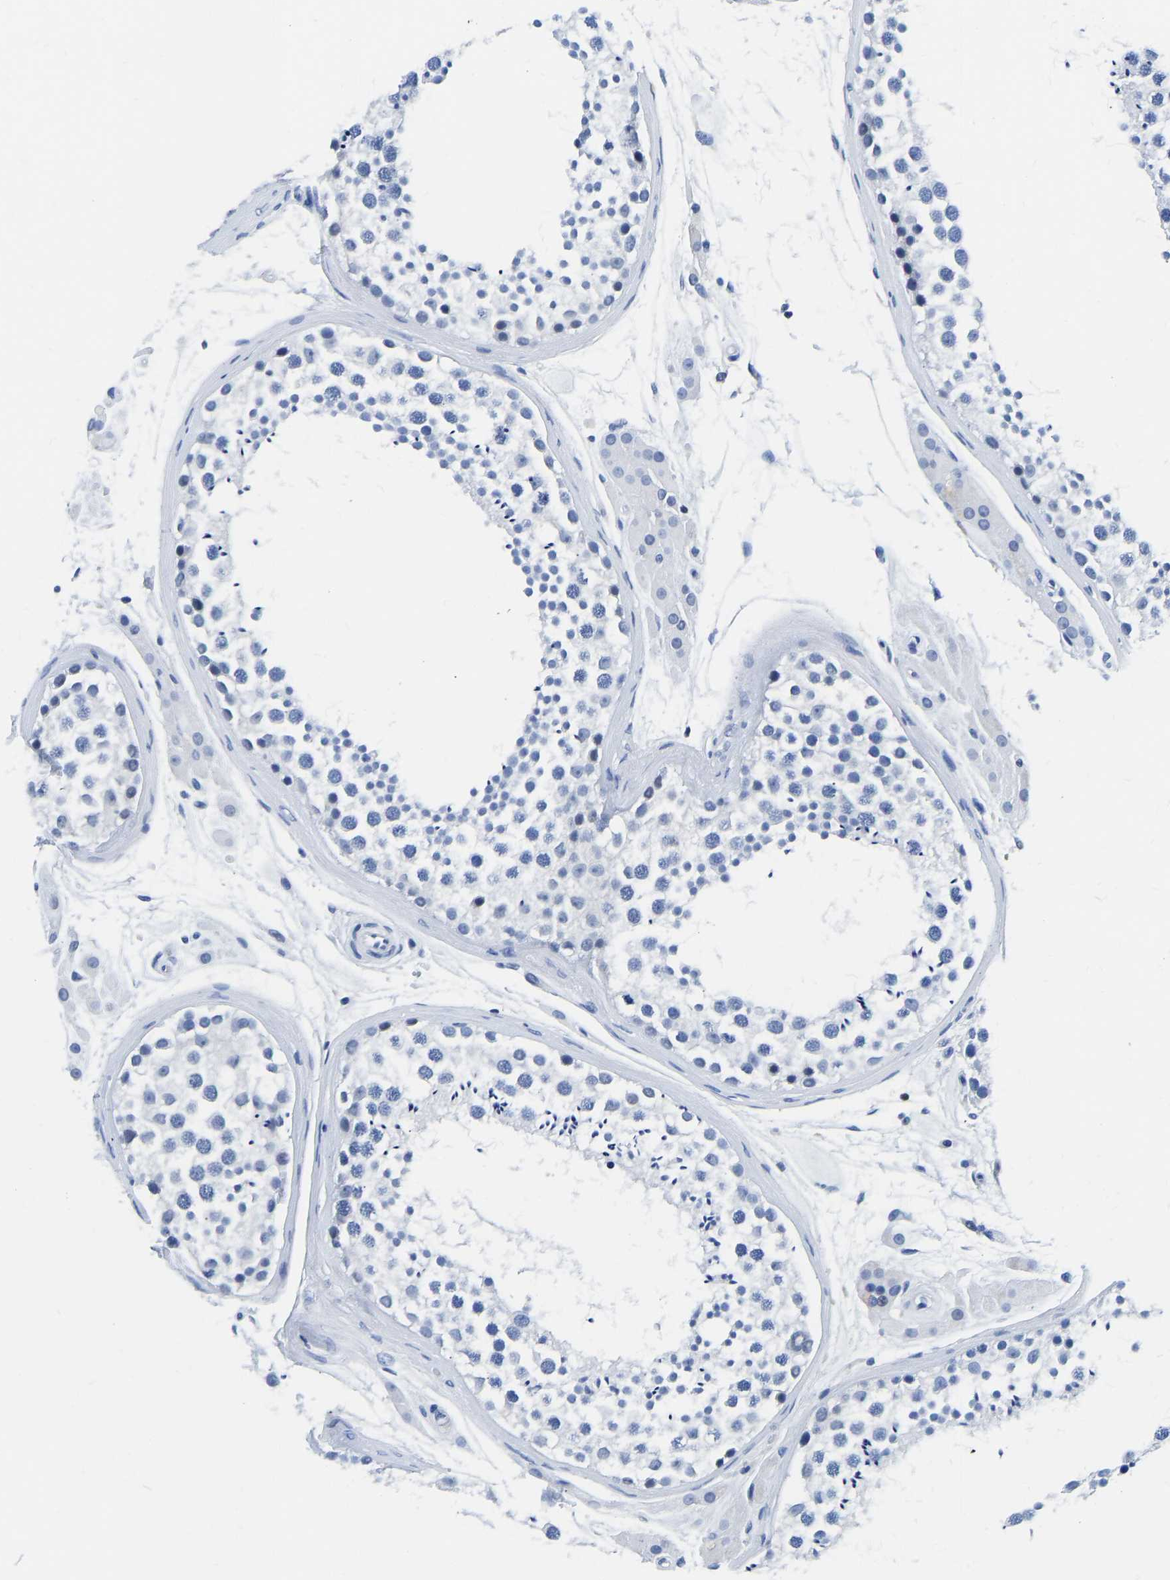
{"staining": {"intensity": "negative", "quantity": "none", "location": "none"}, "tissue": "testis", "cell_type": "Cells in seminiferous ducts", "image_type": "normal", "snomed": [{"axis": "morphology", "description": "Normal tissue, NOS"}, {"axis": "topography", "description": "Testis"}], "caption": "An immunohistochemistry (IHC) image of benign testis is shown. There is no staining in cells in seminiferous ducts of testis. (DAB (3,3'-diaminobenzidine) immunohistochemistry with hematoxylin counter stain).", "gene": "TCF7", "patient": {"sex": "male", "age": 46}}